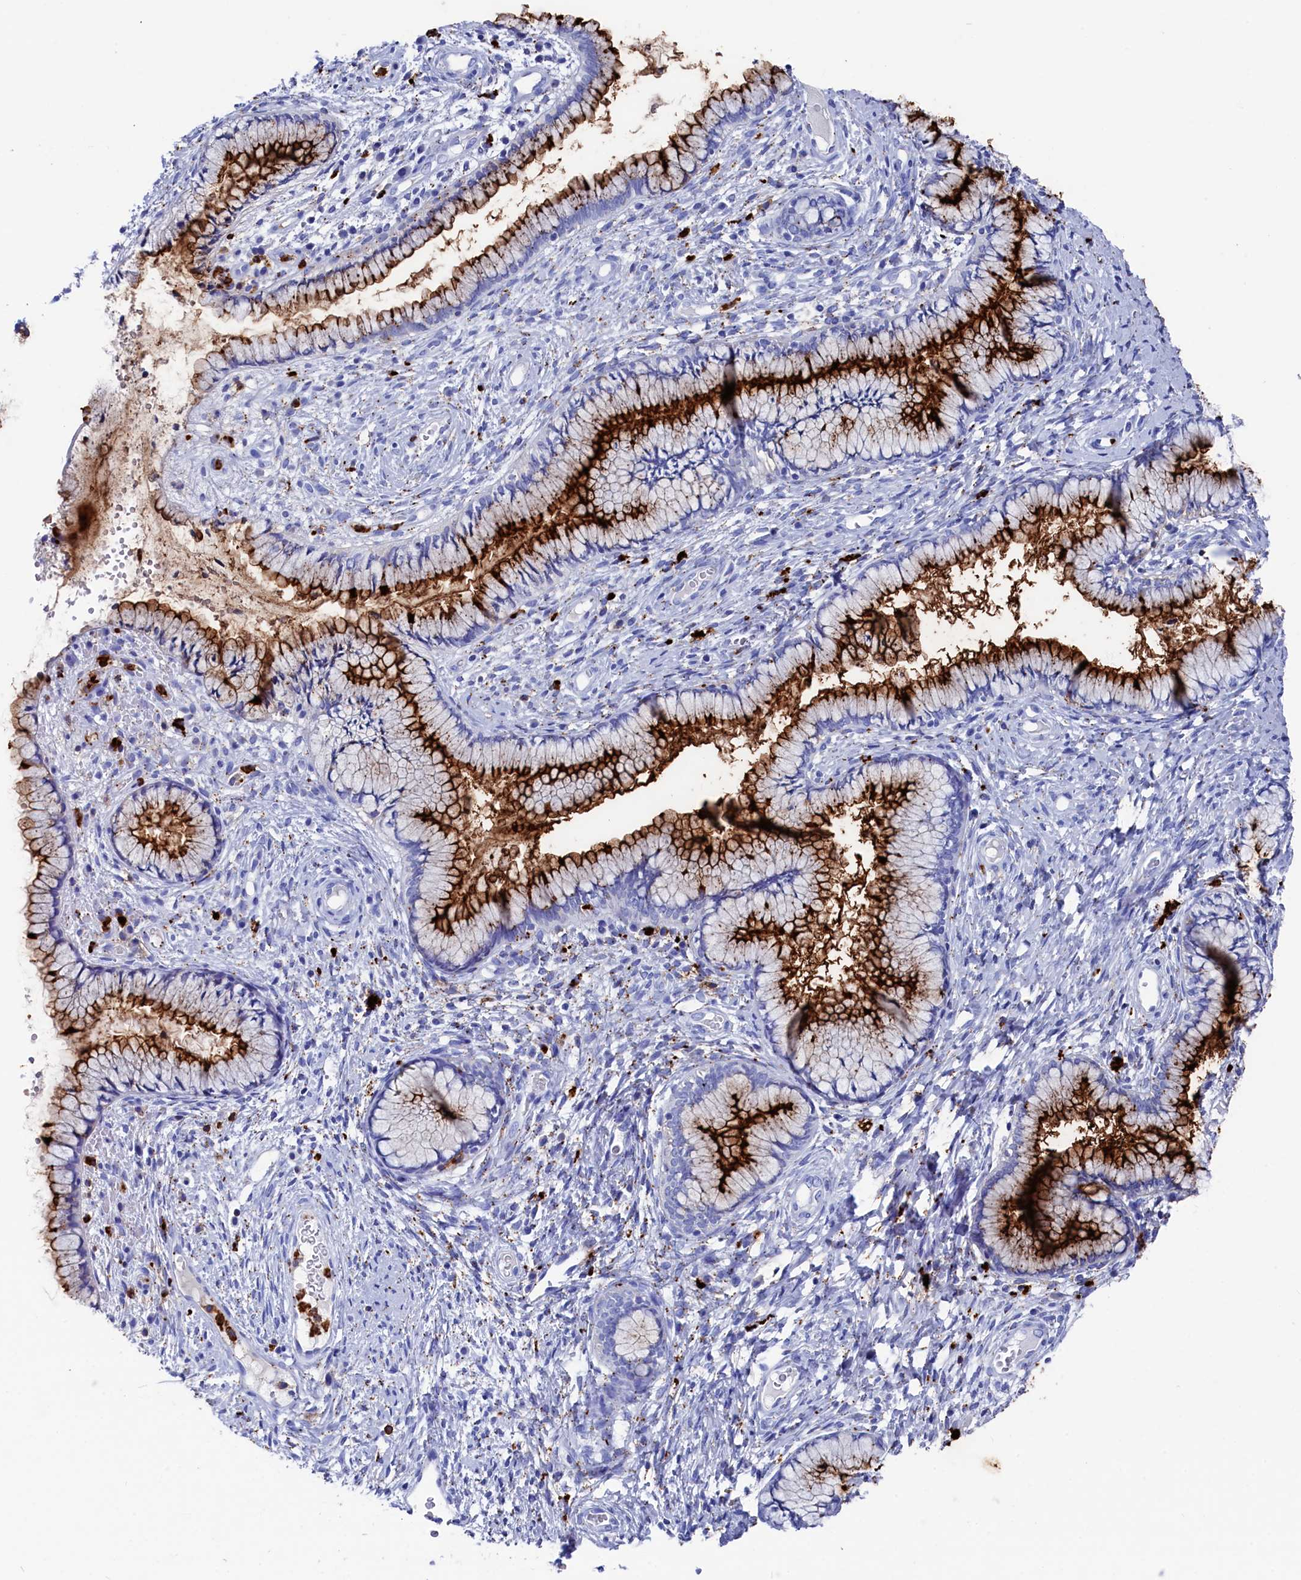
{"staining": {"intensity": "strong", "quantity": ">75%", "location": "cytoplasmic/membranous"}, "tissue": "cervix", "cell_type": "Glandular cells", "image_type": "normal", "snomed": [{"axis": "morphology", "description": "Normal tissue, NOS"}, {"axis": "topography", "description": "Cervix"}], "caption": "Protein analysis of benign cervix exhibits strong cytoplasmic/membranous positivity in about >75% of glandular cells. The staining is performed using DAB (3,3'-diaminobenzidine) brown chromogen to label protein expression. The nuclei are counter-stained blue using hematoxylin.", "gene": "PLAC8", "patient": {"sex": "female", "age": 42}}